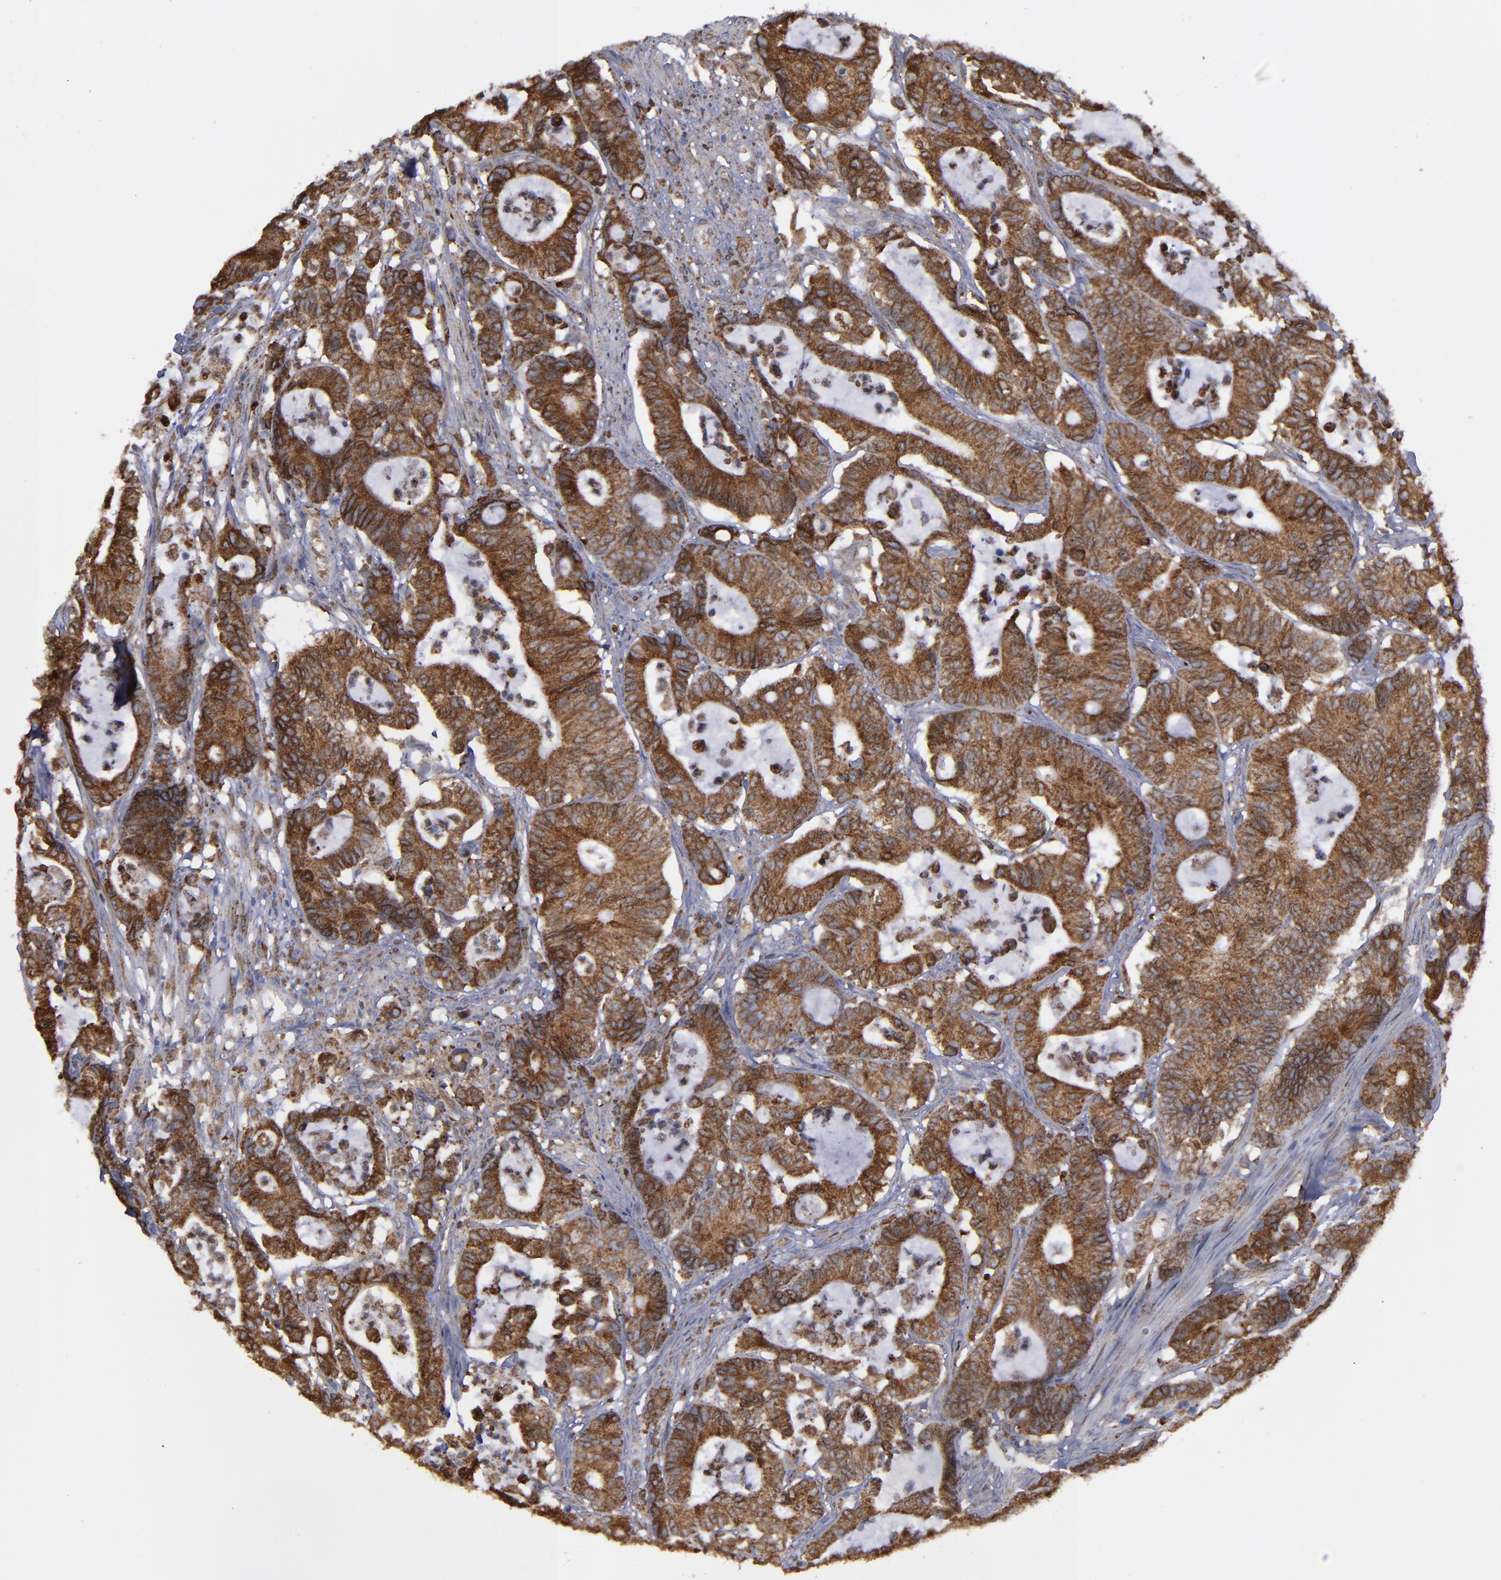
{"staining": {"intensity": "strong", "quantity": ">75%", "location": "cytoplasmic/membranous"}, "tissue": "colorectal cancer", "cell_type": "Tumor cells", "image_type": "cancer", "snomed": [{"axis": "morphology", "description": "Adenocarcinoma, NOS"}, {"axis": "topography", "description": "Colon"}], "caption": "Strong cytoplasmic/membranous expression is seen in approximately >75% of tumor cells in colorectal cancer (adenocarcinoma).", "gene": "ERLIN2", "patient": {"sex": "female", "age": 84}}